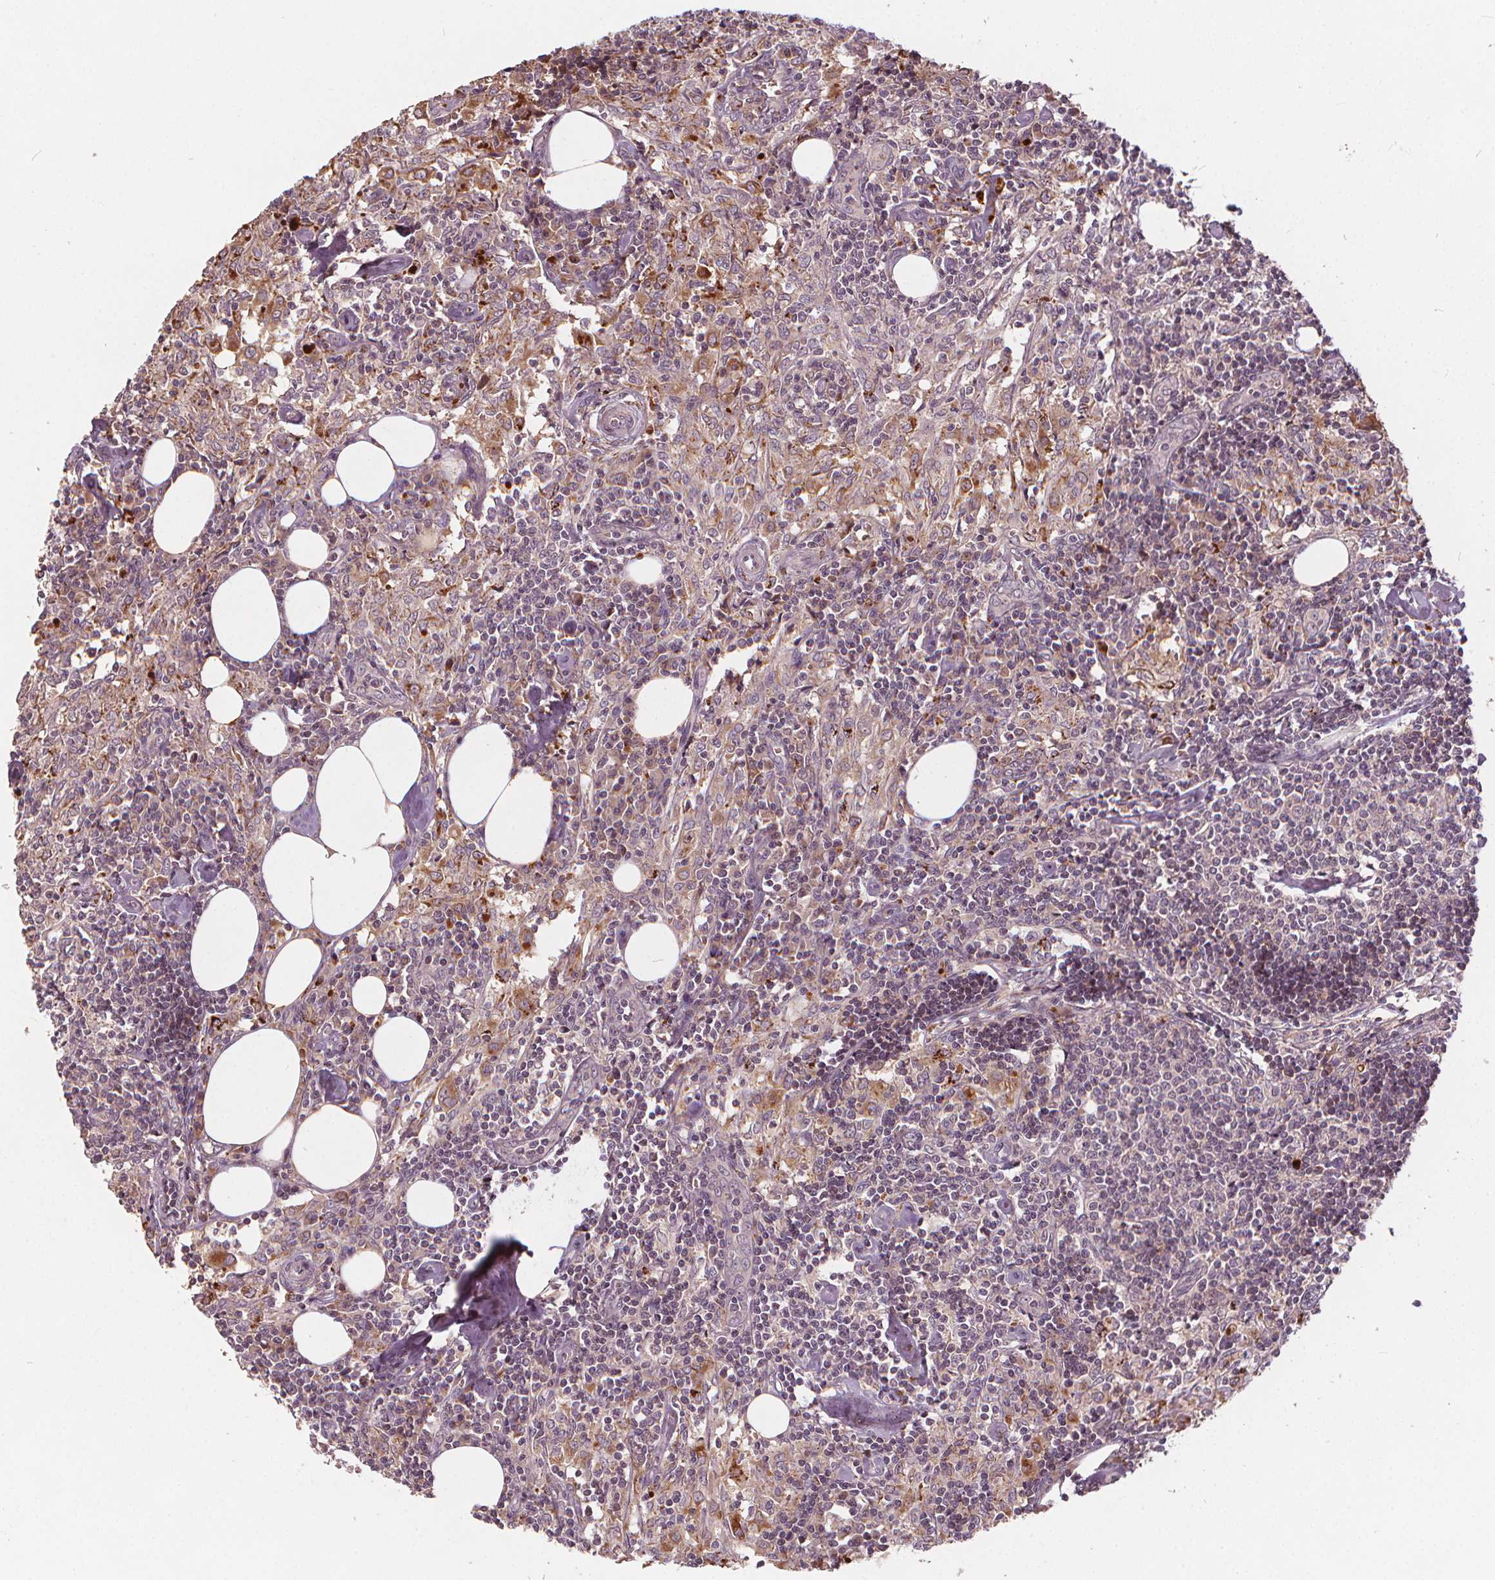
{"staining": {"intensity": "negative", "quantity": "none", "location": "none"}, "tissue": "lymph node", "cell_type": "Non-germinal center cells", "image_type": "normal", "snomed": [{"axis": "morphology", "description": "Normal tissue, NOS"}, {"axis": "topography", "description": "Lymph node"}], "caption": "This is an IHC micrograph of unremarkable human lymph node. There is no expression in non-germinal center cells.", "gene": "IPO13", "patient": {"sex": "male", "age": 55}}